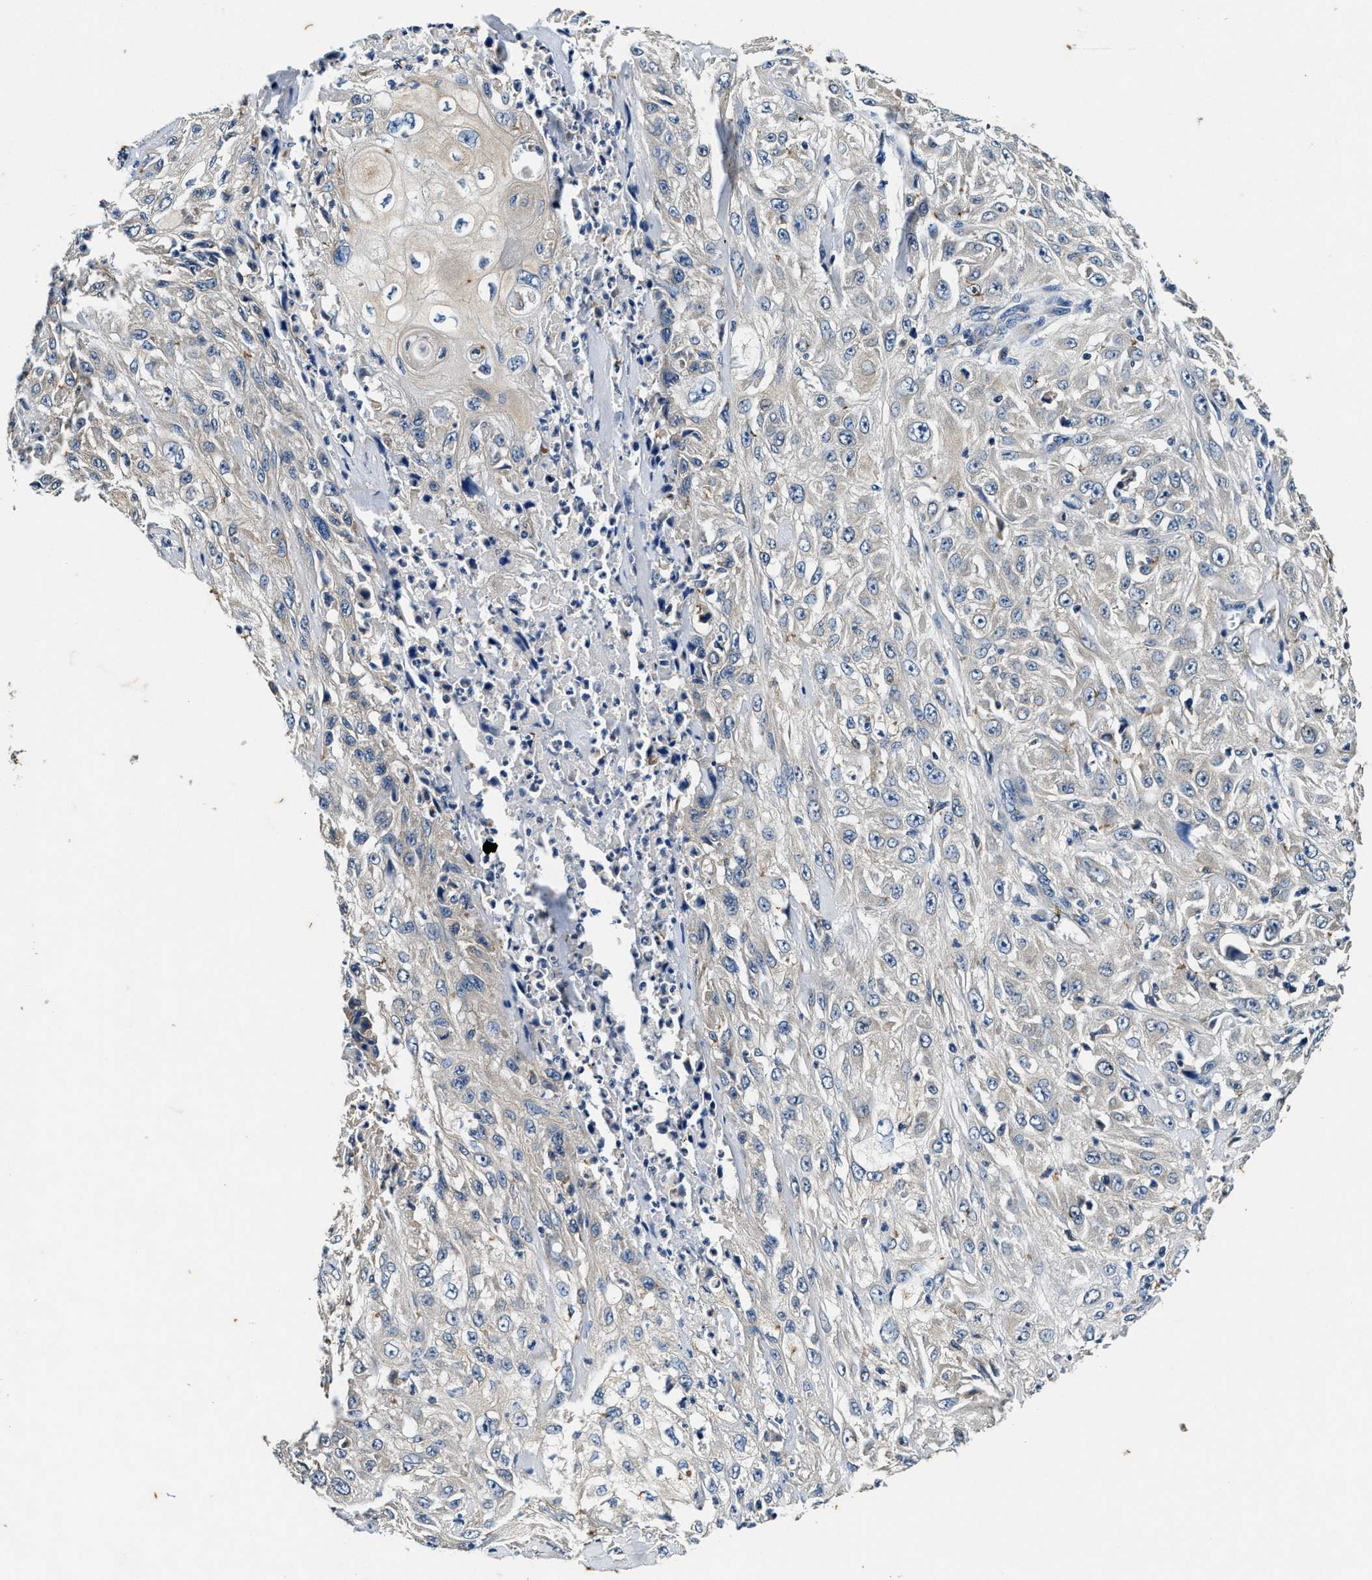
{"staining": {"intensity": "negative", "quantity": "none", "location": "none"}, "tissue": "skin cancer", "cell_type": "Tumor cells", "image_type": "cancer", "snomed": [{"axis": "morphology", "description": "Squamous cell carcinoma, NOS"}, {"axis": "morphology", "description": "Squamous cell carcinoma, metastatic, NOS"}, {"axis": "topography", "description": "Skin"}, {"axis": "topography", "description": "Lymph node"}], "caption": "Tumor cells show no significant staining in skin squamous cell carcinoma.", "gene": "PI4KB", "patient": {"sex": "male", "age": 75}}